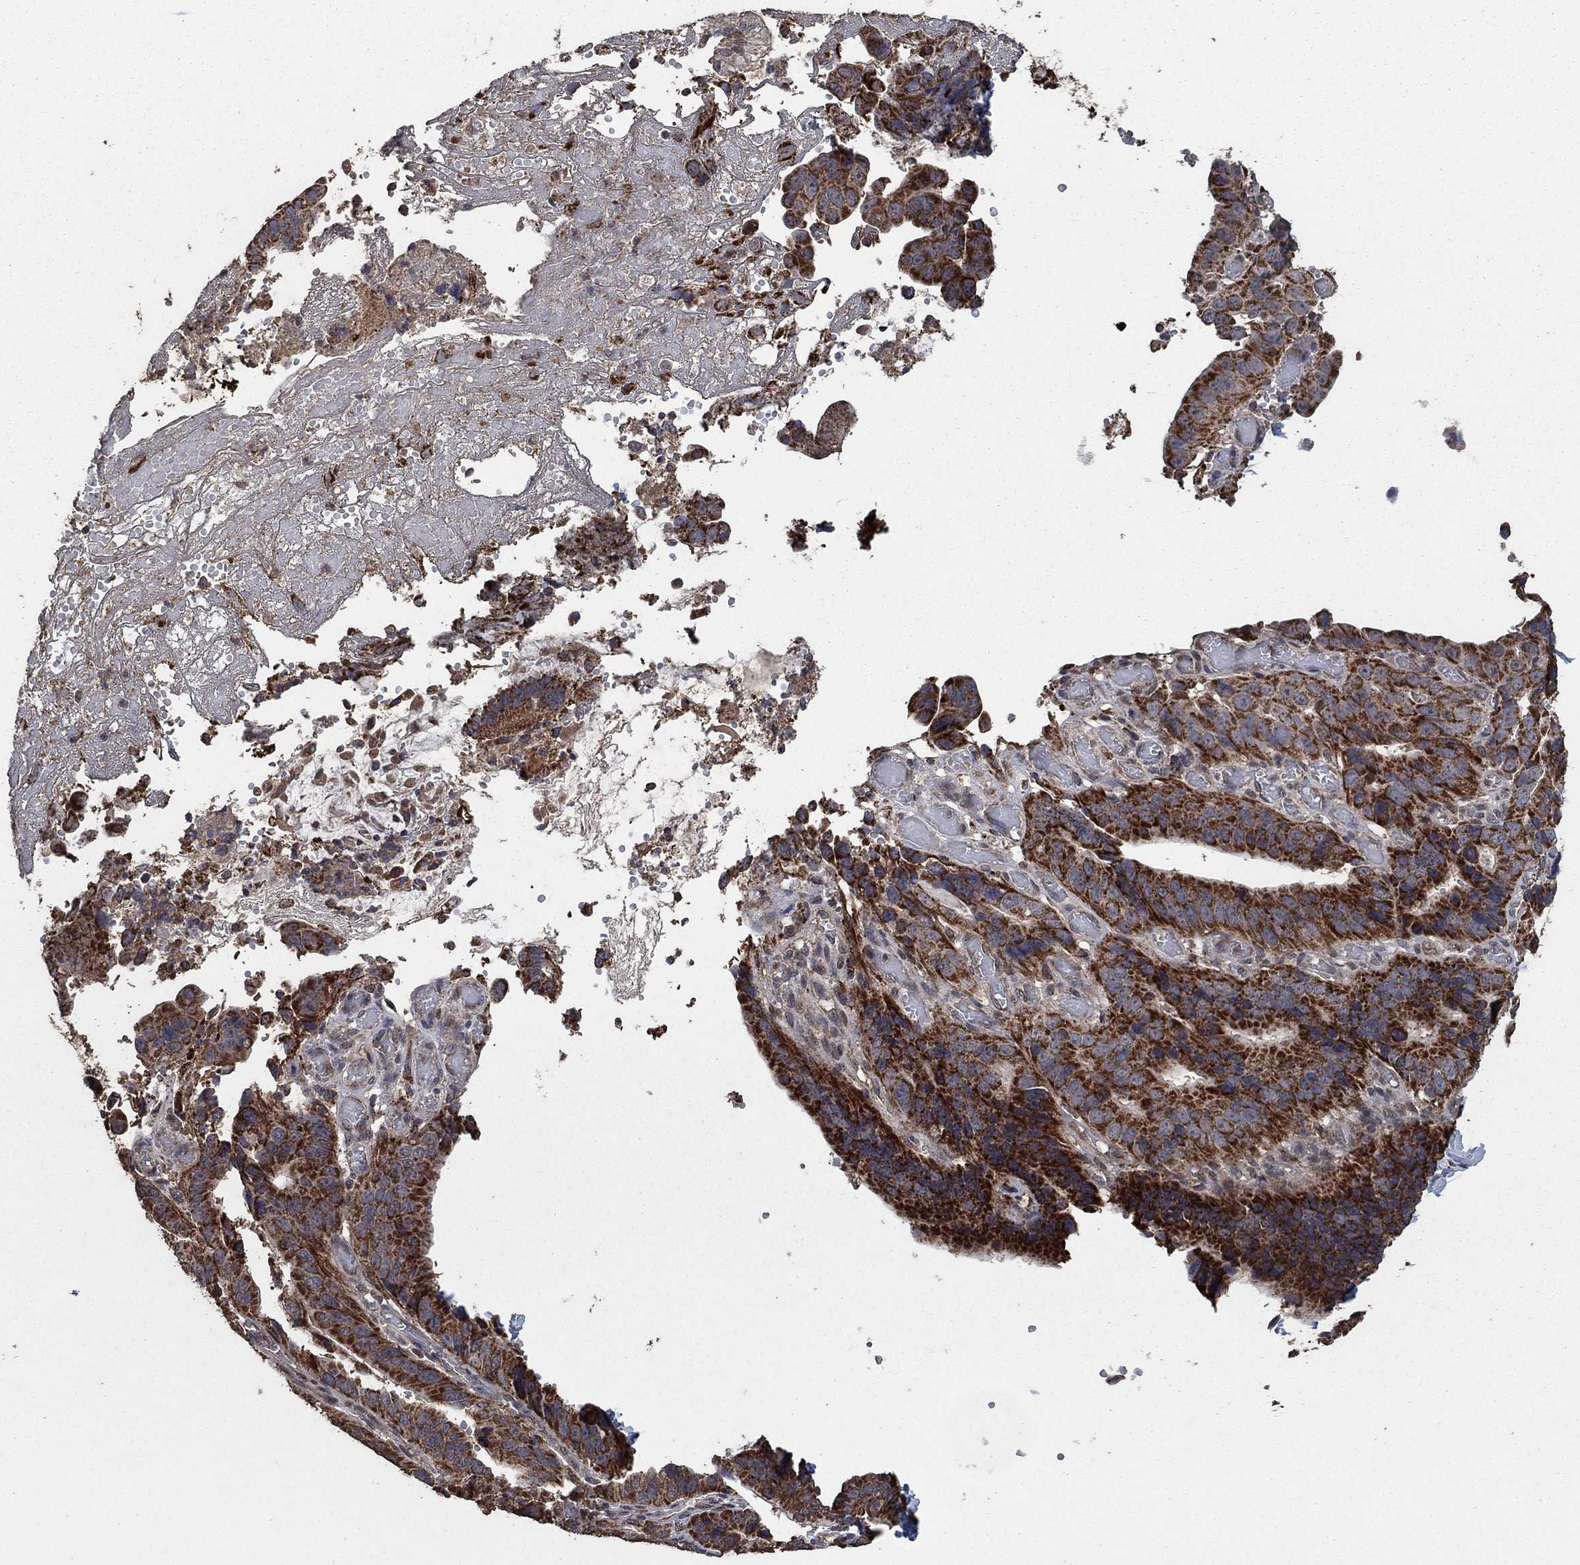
{"staining": {"intensity": "strong", "quantity": ">75%", "location": "cytoplasmic/membranous"}, "tissue": "stomach cancer", "cell_type": "Tumor cells", "image_type": "cancer", "snomed": [{"axis": "morphology", "description": "Adenocarcinoma, NOS"}, {"axis": "topography", "description": "Stomach"}], "caption": "Strong cytoplasmic/membranous protein positivity is appreciated in about >75% of tumor cells in stomach adenocarcinoma.", "gene": "MRPS24", "patient": {"sex": "male", "age": 84}}